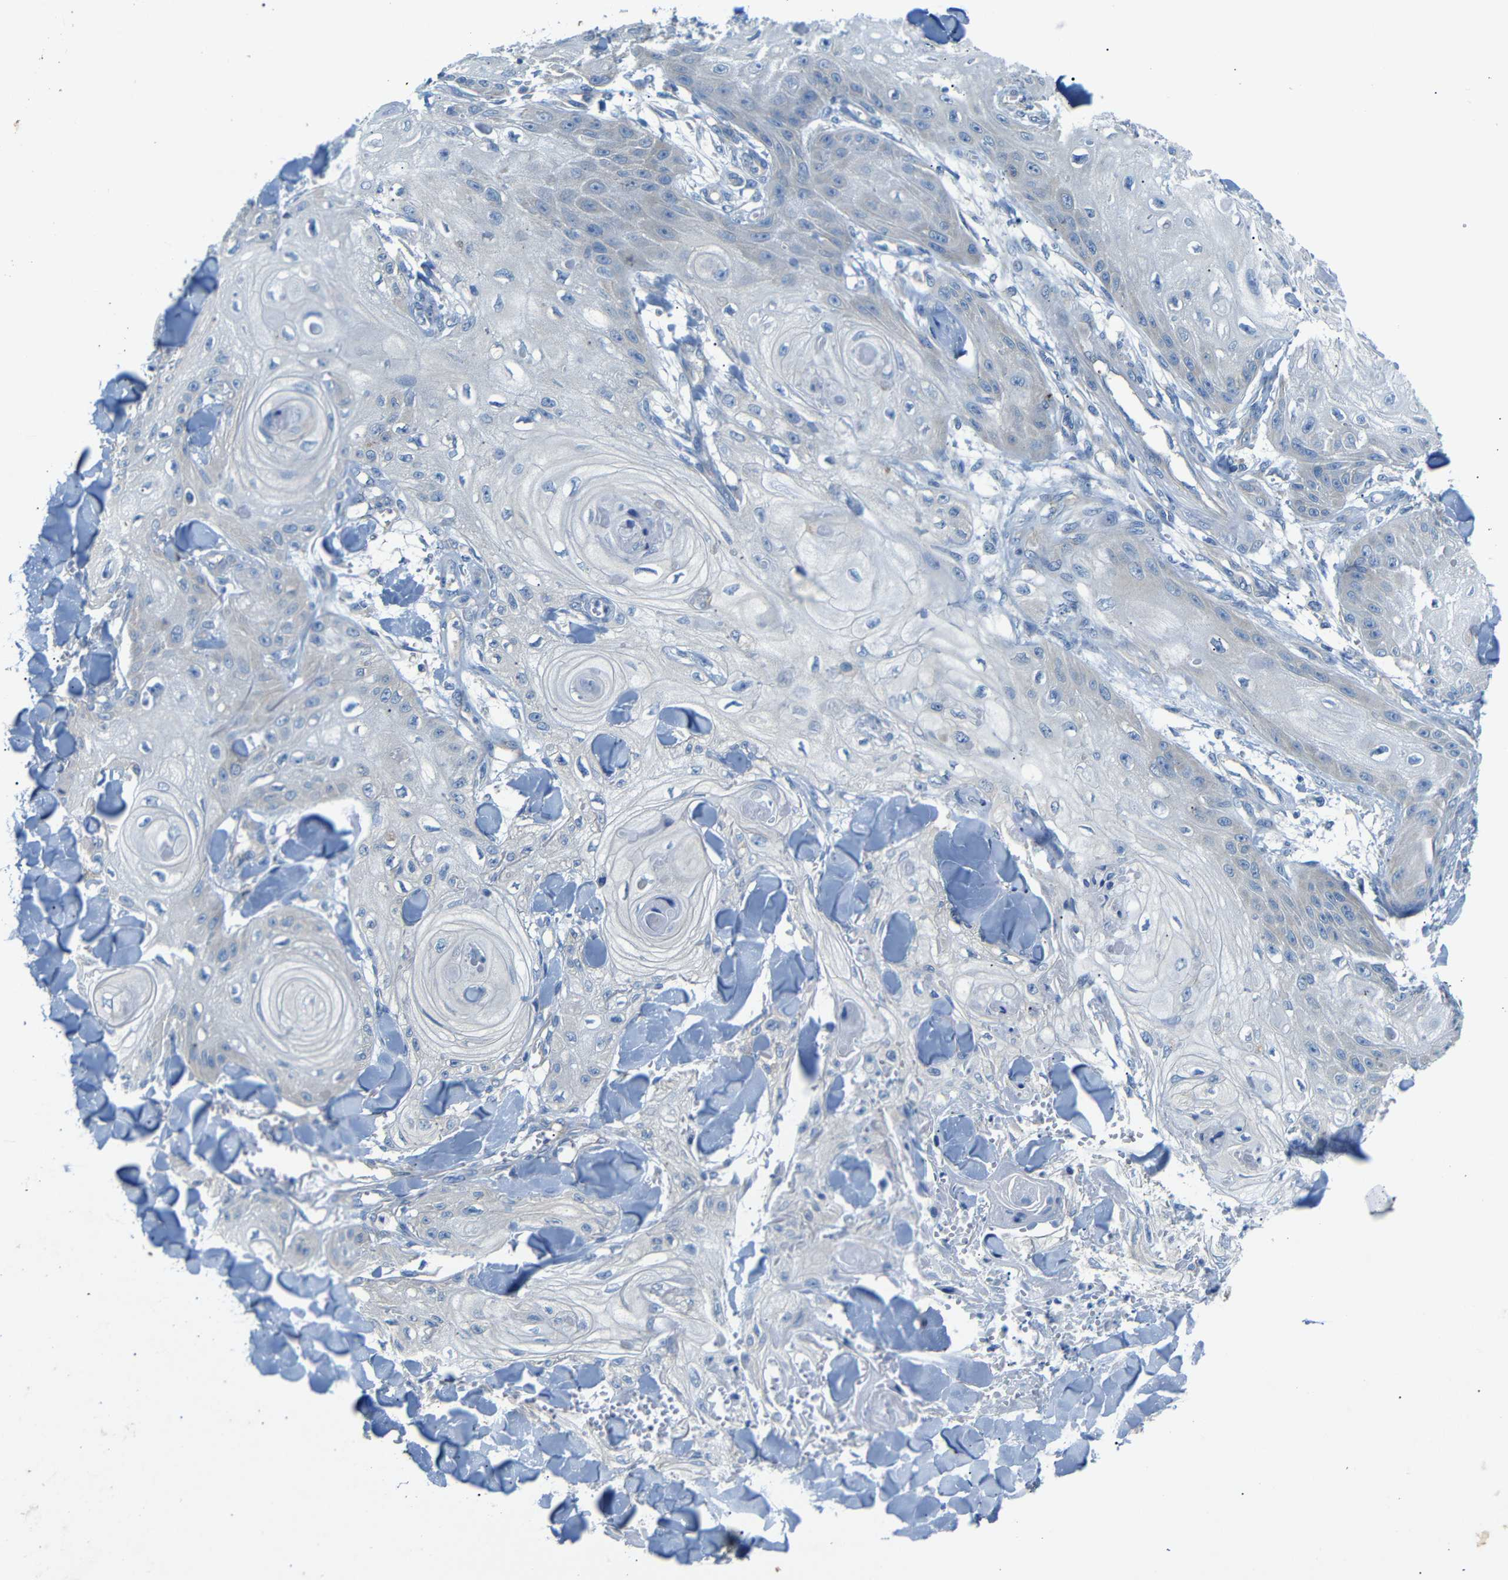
{"staining": {"intensity": "negative", "quantity": "none", "location": "none"}, "tissue": "skin cancer", "cell_type": "Tumor cells", "image_type": "cancer", "snomed": [{"axis": "morphology", "description": "Squamous cell carcinoma, NOS"}, {"axis": "topography", "description": "Skin"}], "caption": "Immunohistochemical staining of human skin cancer (squamous cell carcinoma) reveals no significant positivity in tumor cells.", "gene": "DCP1A", "patient": {"sex": "male", "age": 74}}